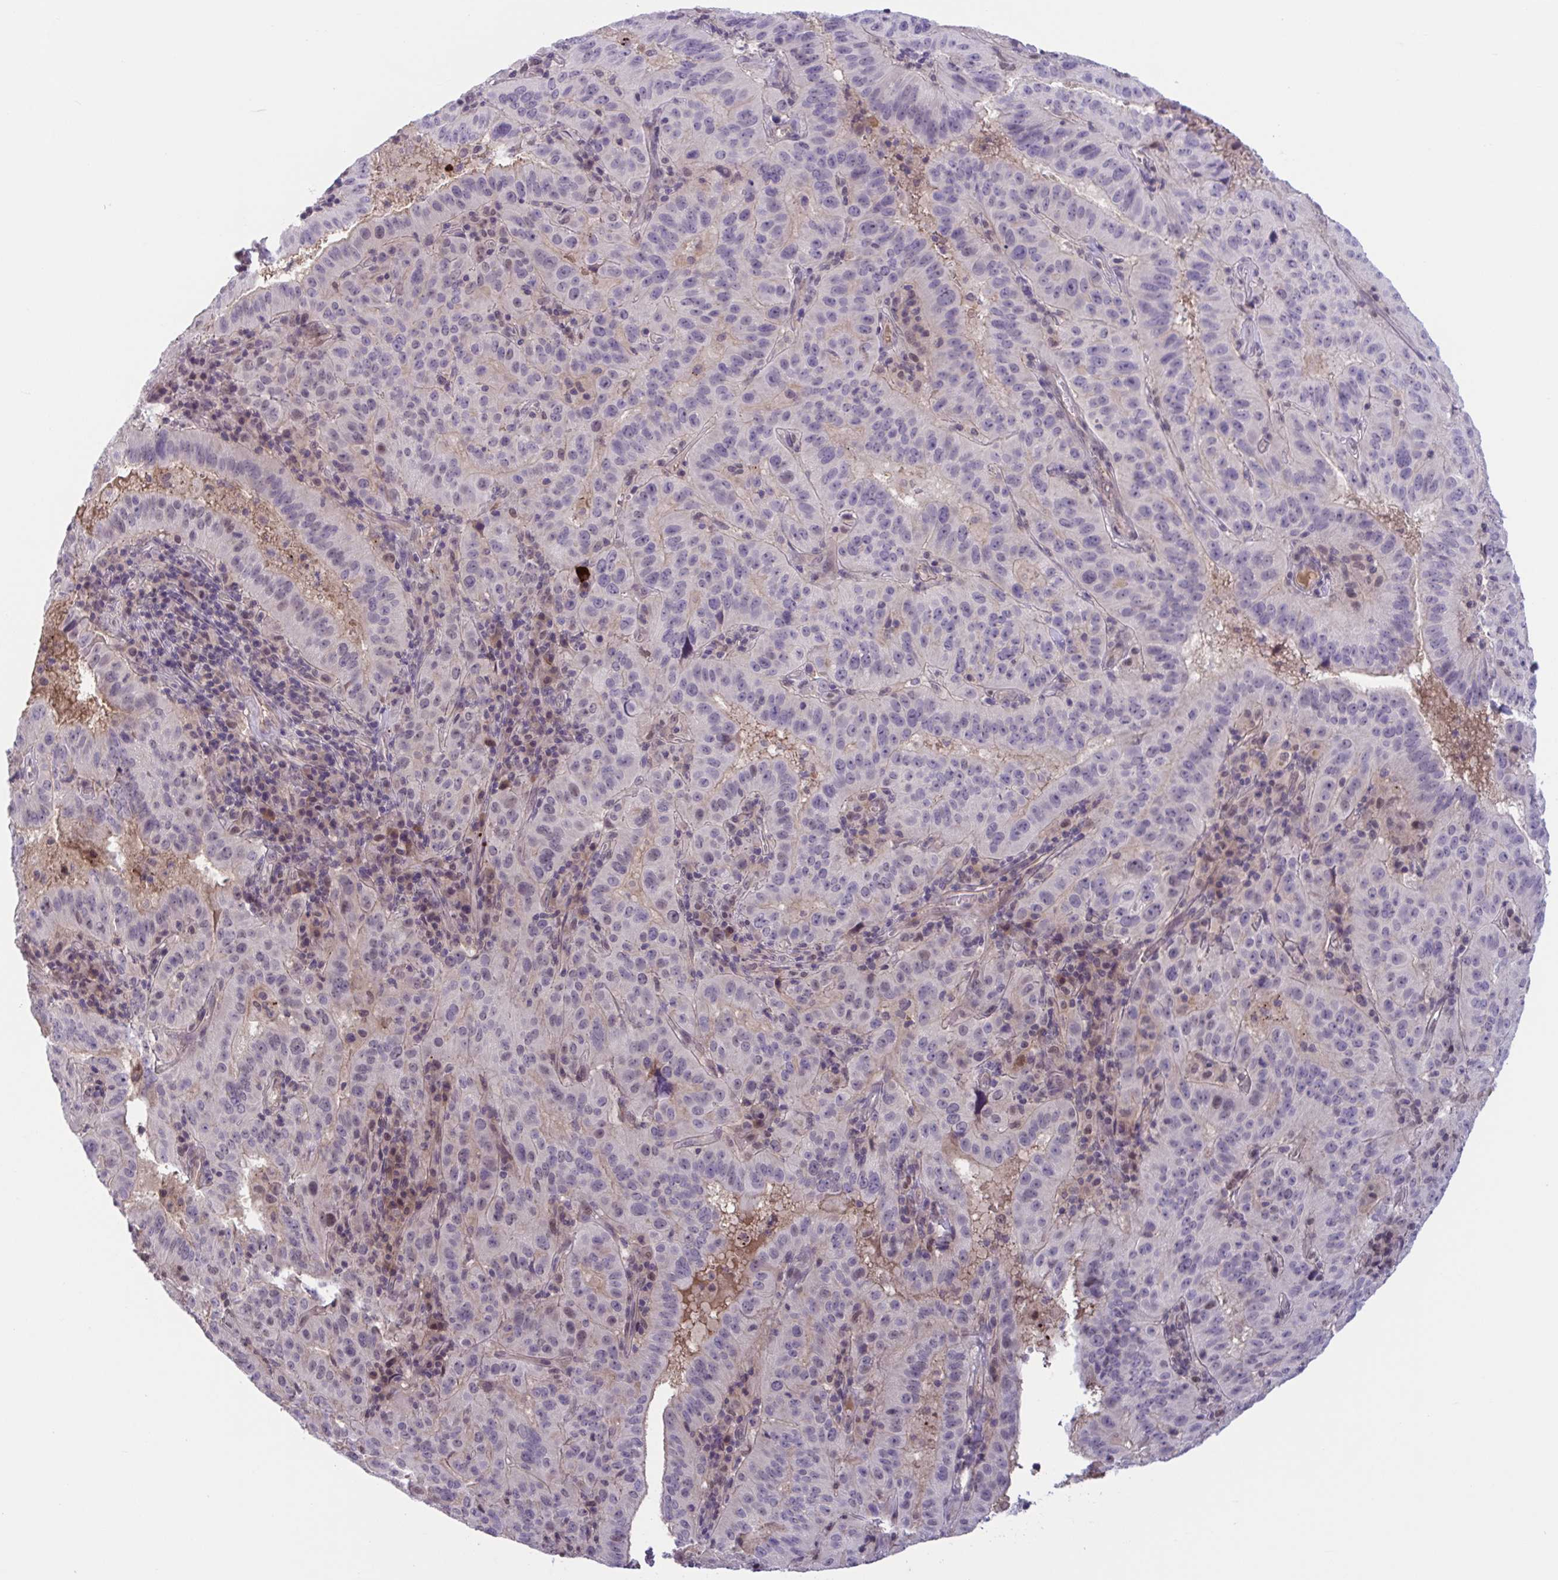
{"staining": {"intensity": "negative", "quantity": "none", "location": "none"}, "tissue": "pancreatic cancer", "cell_type": "Tumor cells", "image_type": "cancer", "snomed": [{"axis": "morphology", "description": "Adenocarcinoma, NOS"}, {"axis": "topography", "description": "Pancreas"}], "caption": "Tumor cells show no significant positivity in adenocarcinoma (pancreatic).", "gene": "TTC7B", "patient": {"sex": "male", "age": 63}}